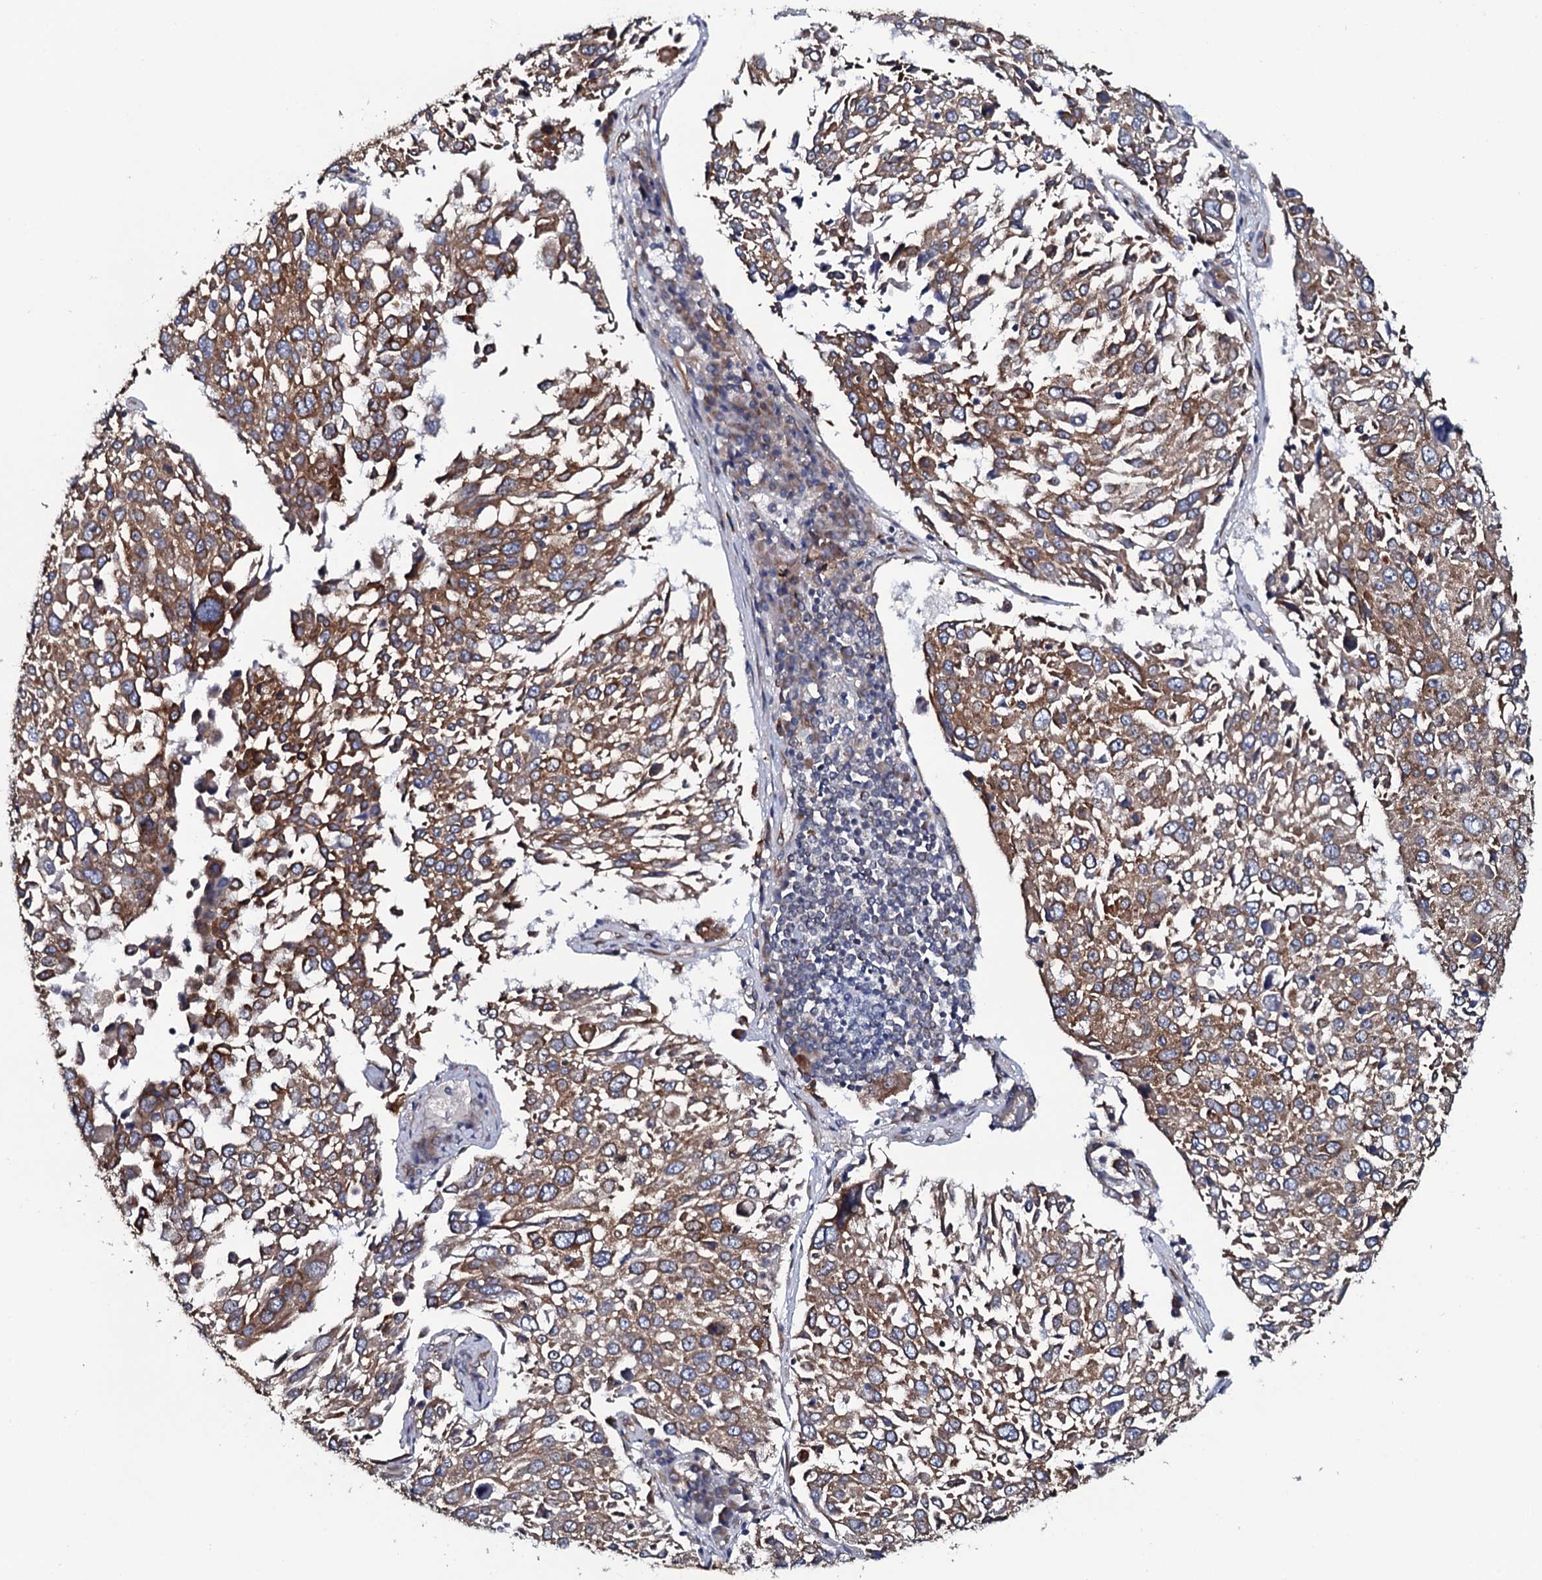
{"staining": {"intensity": "moderate", "quantity": ">75%", "location": "cytoplasmic/membranous"}, "tissue": "lung cancer", "cell_type": "Tumor cells", "image_type": "cancer", "snomed": [{"axis": "morphology", "description": "Squamous cell carcinoma, NOS"}, {"axis": "topography", "description": "Lung"}], "caption": "Brown immunohistochemical staining in human lung cancer displays moderate cytoplasmic/membranous staining in approximately >75% of tumor cells.", "gene": "TMEM151A", "patient": {"sex": "male", "age": 65}}